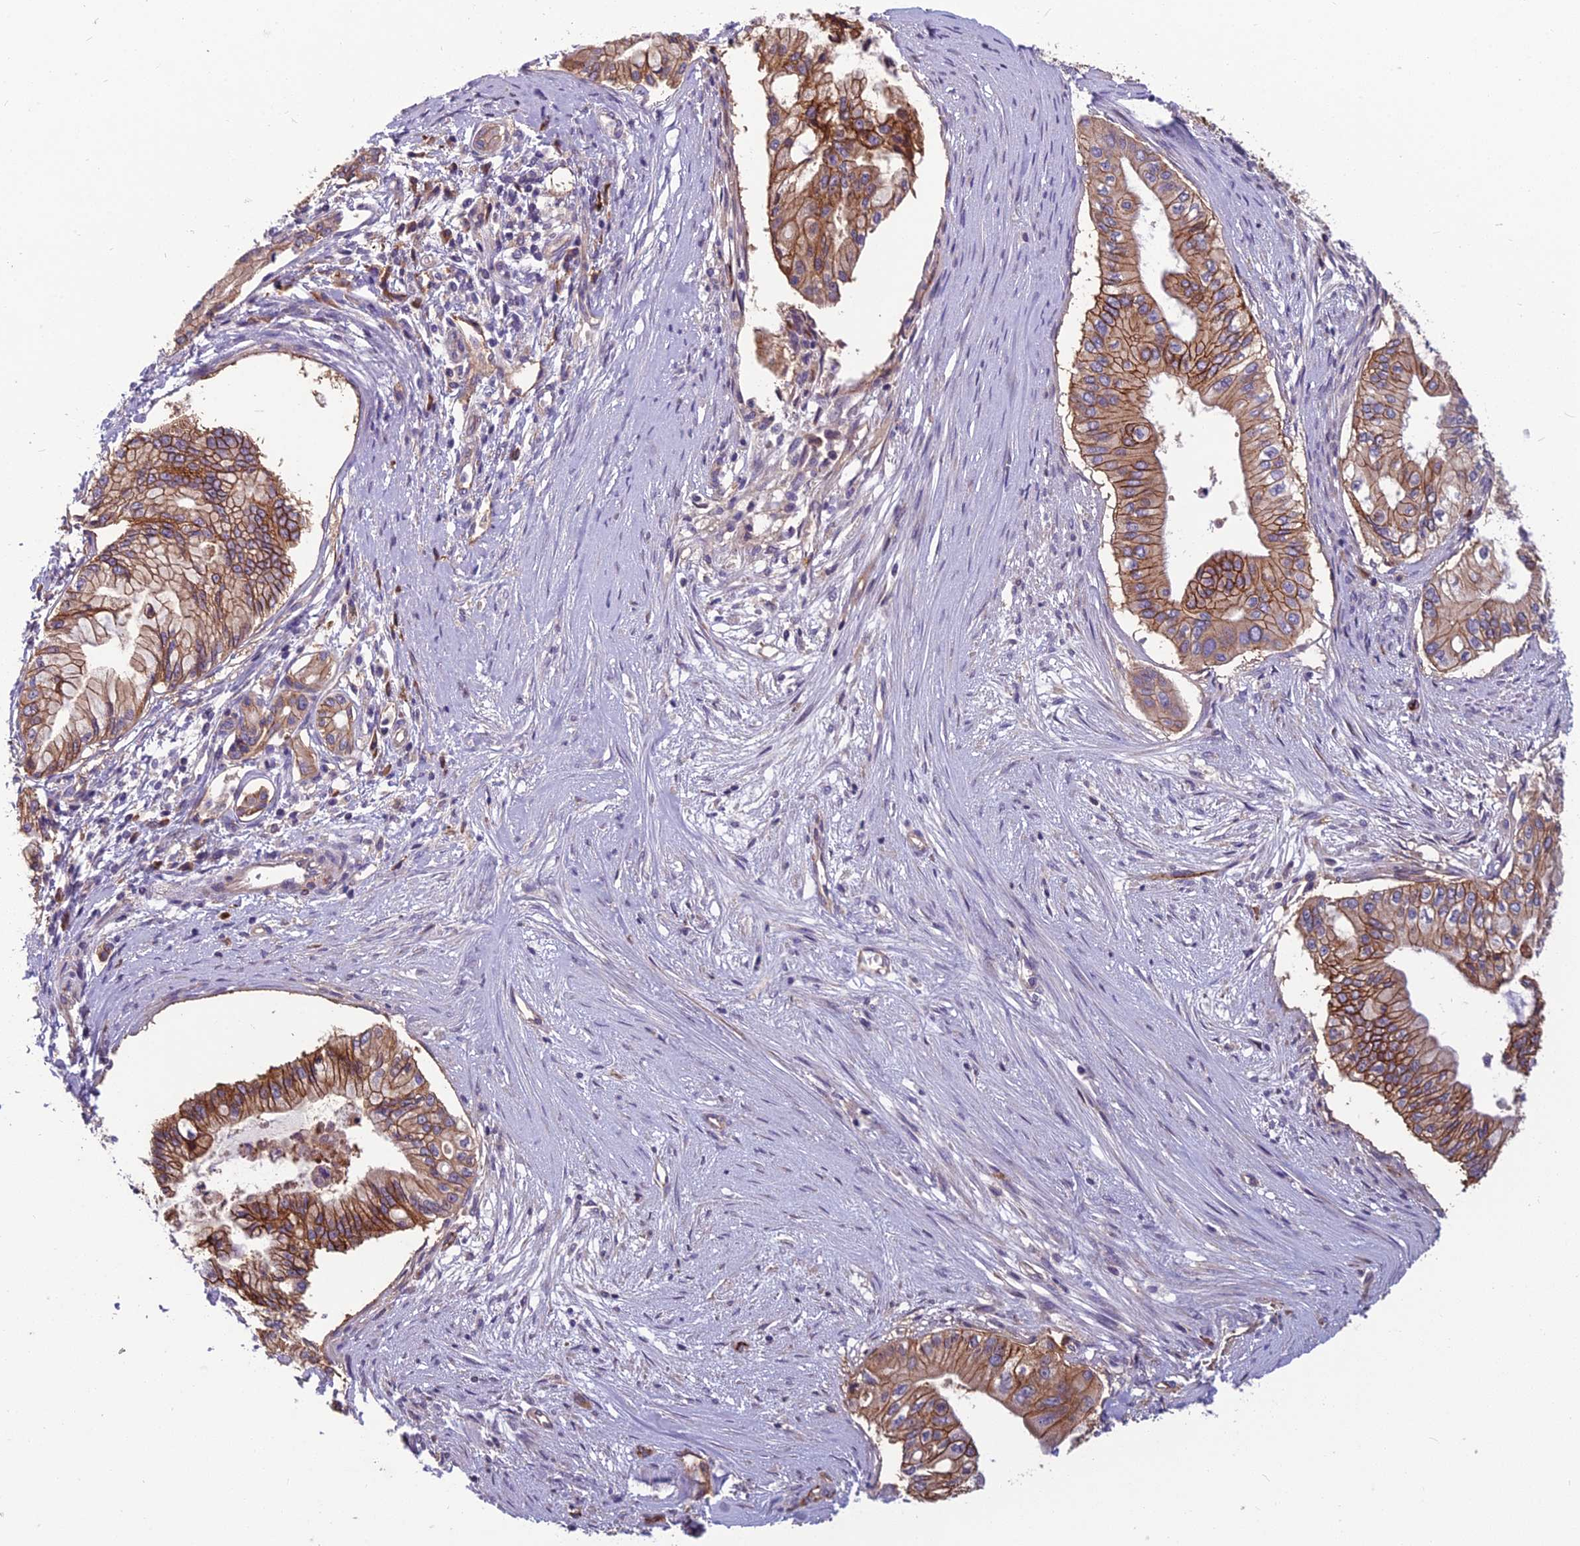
{"staining": {"intensity": "strong", "quantity": ">75%", "location": "cytoplasmic/membranous"}, "tissue": "pancreatic cancer", "cell_type": "Tumor cells", "image_type": "cancer", "snomed": [{"axis": "morphology", "description": "Adenocarcinoma, NOS"}, {"axis": "topography", "description": "Pancreas"}], "caption": "Pancreatic cancer tissue reveals strong cytoplasmic/membranous positivity in about >75% of tumor cells", "gene": "TSPAN15", "patient": {"sex": "male", "age": 46}}